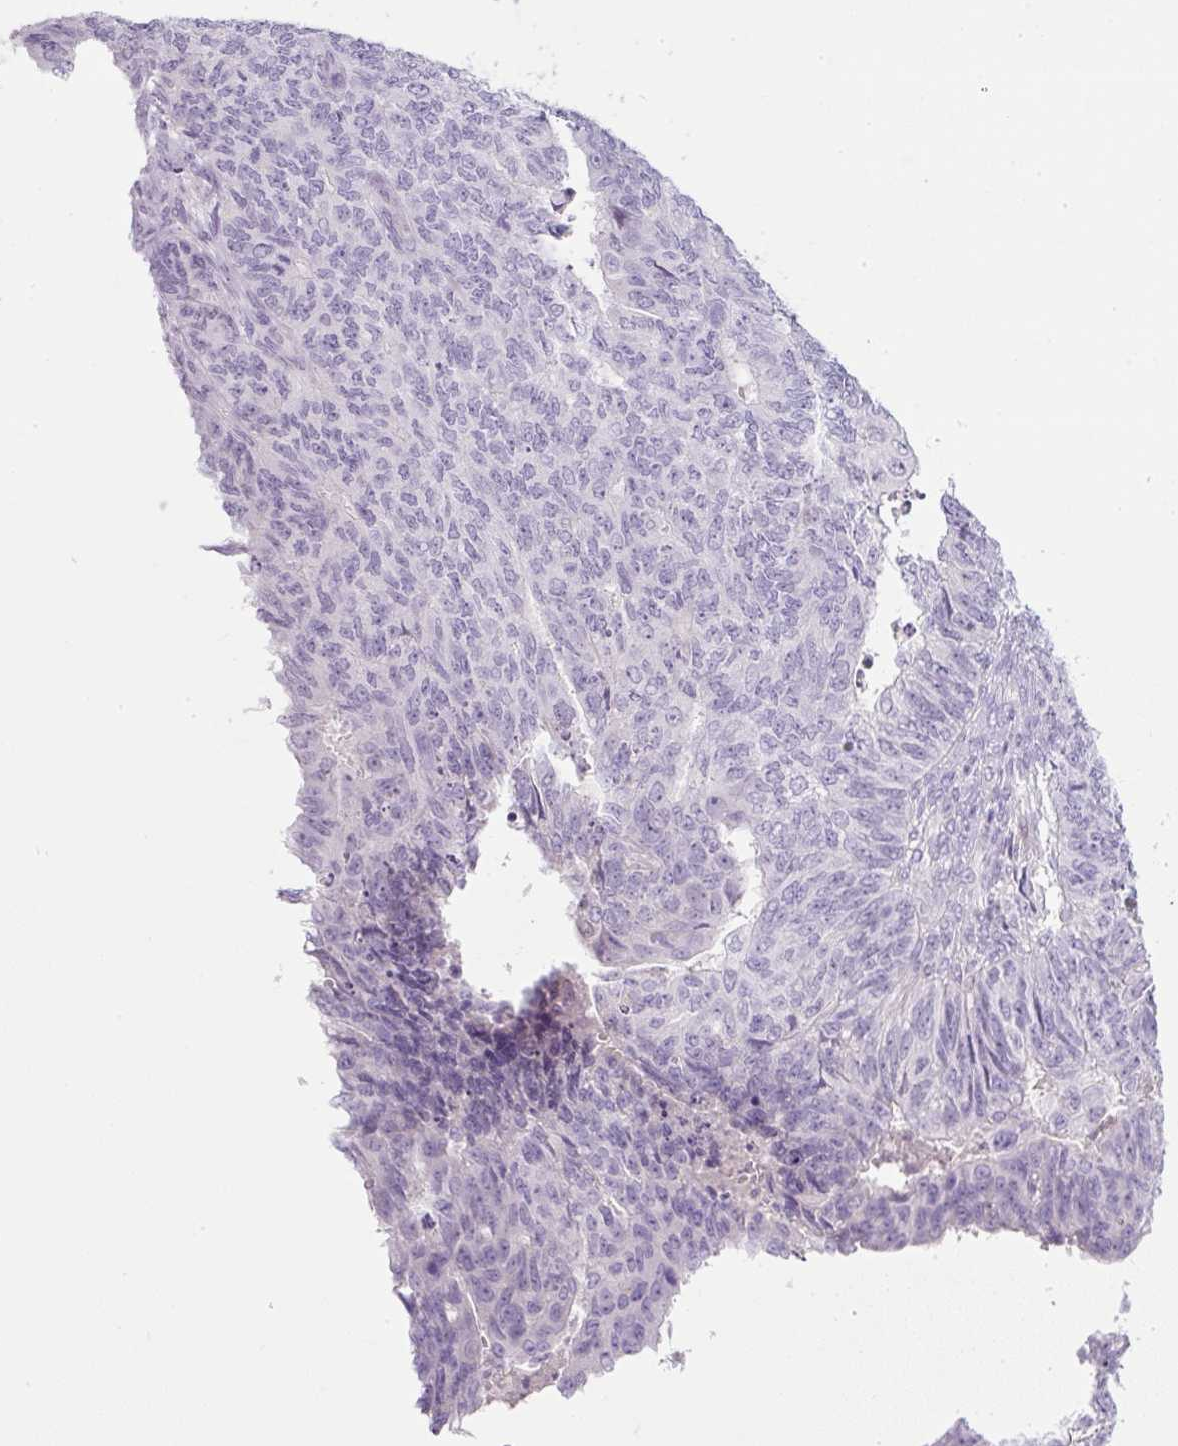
{"staining": {"intensity": "negative", "quantity": "none", "location": "none"}, "tissue": "endometrial cancer", "cell_type": "Tumor cells", "image_type": "cancer", "snomed": [{"axis": "morphology", "description": "Adenocarcinoma, NOS"}, {"axis": "topography", "description": "Endometrium"}], "caption": "Tumor cells are negative for brown protein staining in endometrial cancer. (Immunohistochemistry, brightfield microscopy, high magnification).", "gene": "FGFBP3", "patient": {"sex": "female", "age": 32}}